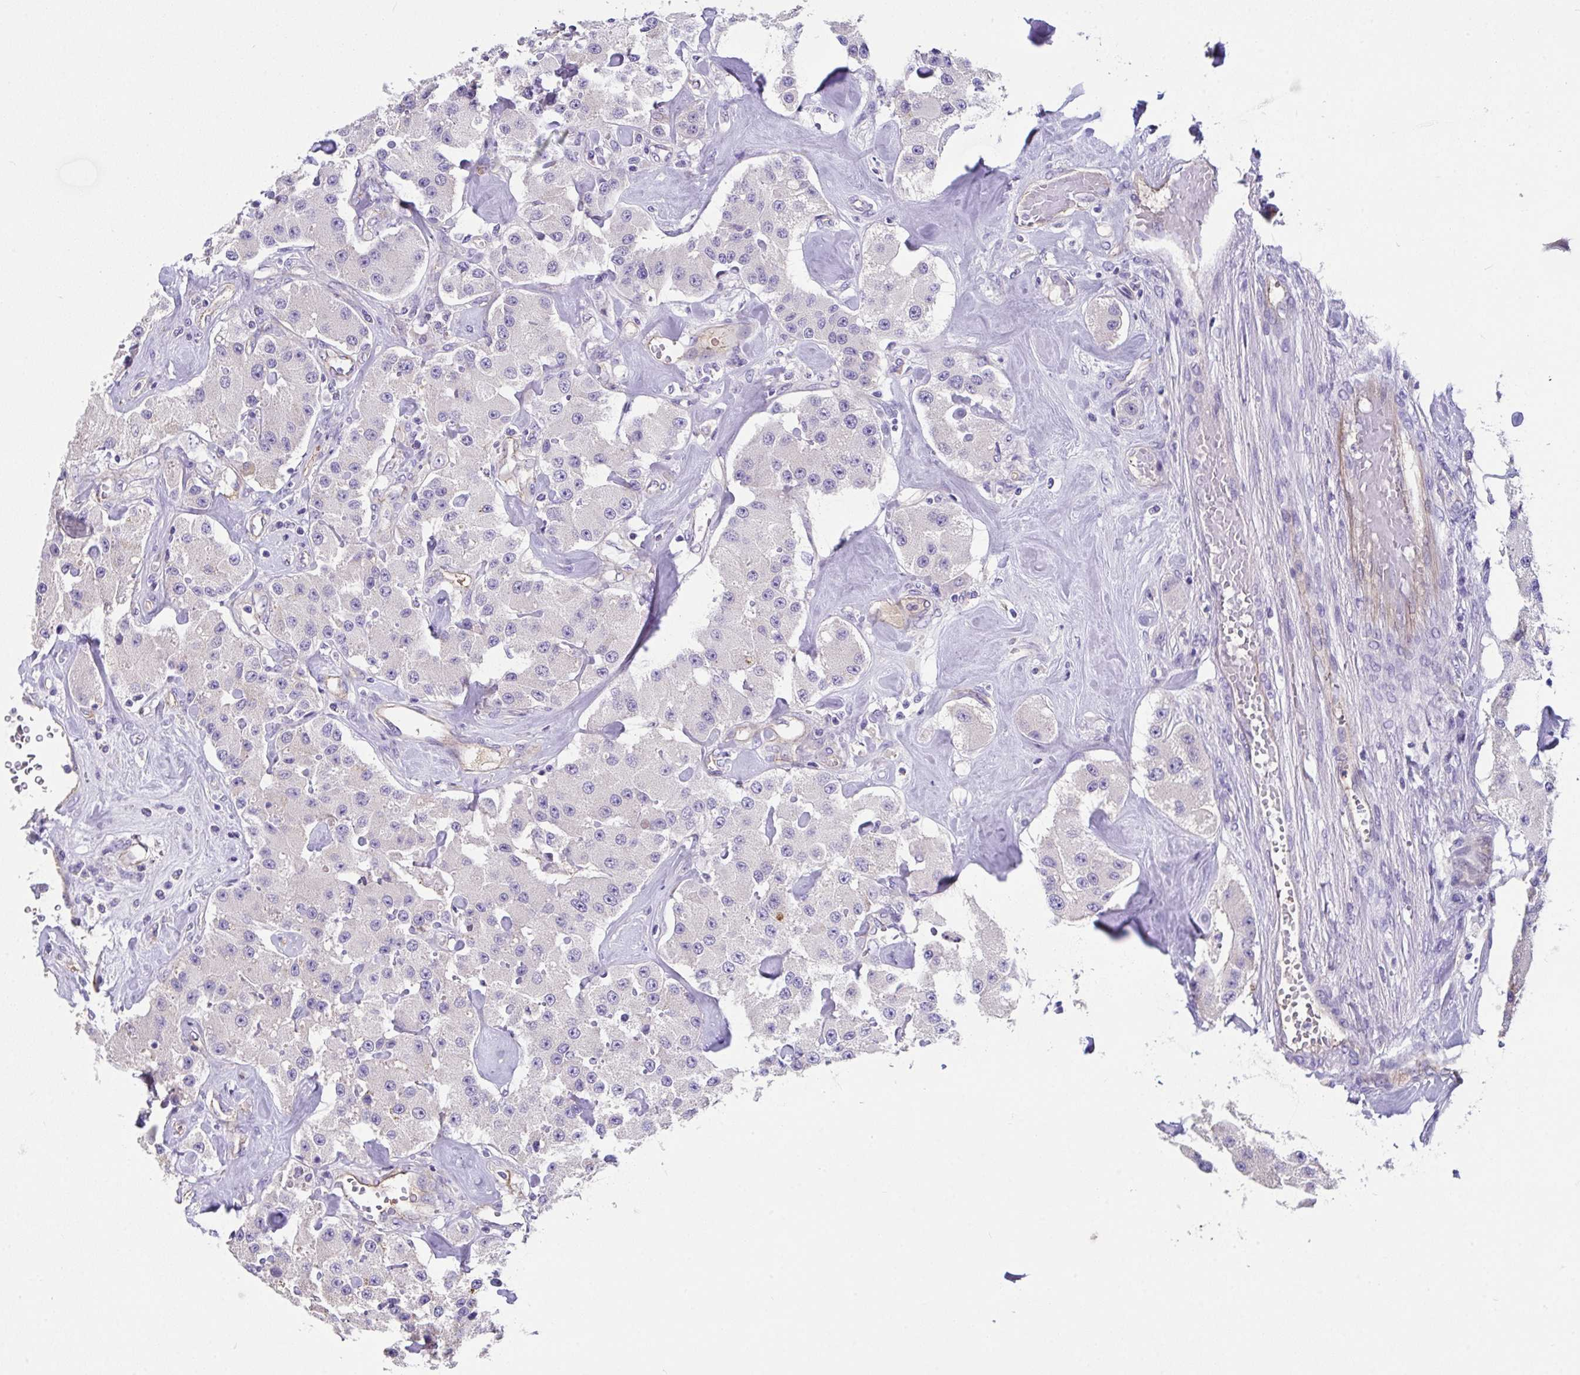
{"staining": {"intensity": "negative", "quantity": "none", "location": "none"}, "tissue": "carcinoid", "cell_type": "Tumor cells", "image_type": "cancer", "snomed": [{"axis": "morphology", "description": "Carcinoid, malignant, NOS"}, {"axis": "topography", "description": "Pancreas"}], "caption": "A micrograph of human malignant carcinoid is negative for staining in tumor cells.", "gene": "ZNF813", "patient": {"sex": "male", "age": 41}}